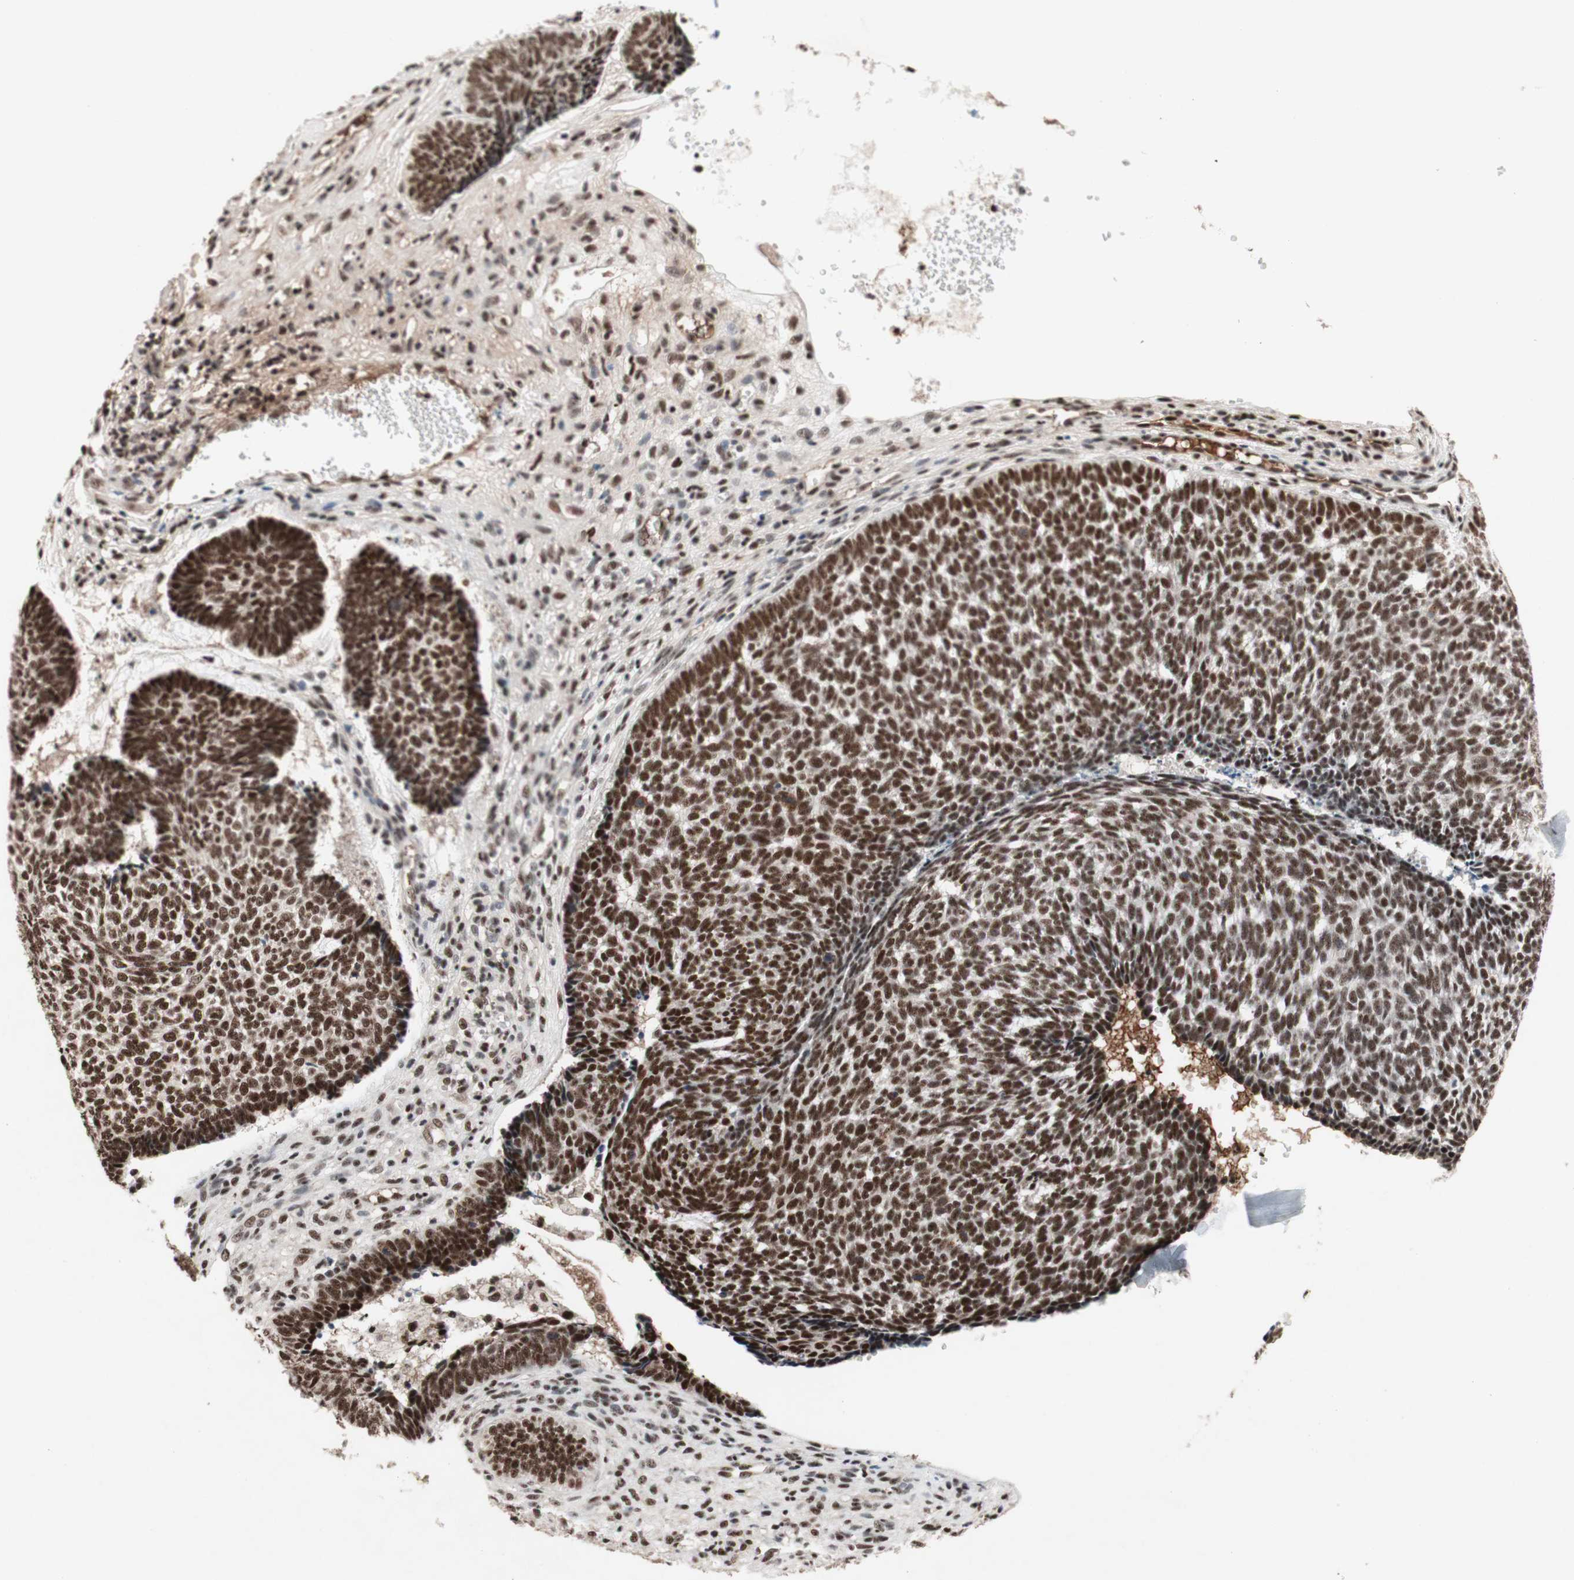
{"staining": {"intensity": "strong", "quantity": ">75%", "location": "nuclear"}, "tissue": "skin cancer", "cell_type": "Tumor cells", "image_type": "cancer", "snomed": [{"axis": "morphology", "description": "Basal cell carcinoma"}, {"axis": "topography", "description": "Skin"}], "caption": "Skin cancer was stained to show a protein in brown. There is high levels of strong nuclear staining in about >75% of tumor cells. The staining was performed using DAB to visualize the protein expression in brown, while the nuclei were stained in blue with hematoxylin (Magnification: 20x).", "gene": "TLE1", "patient": {"sex": "male", "age": 84}}